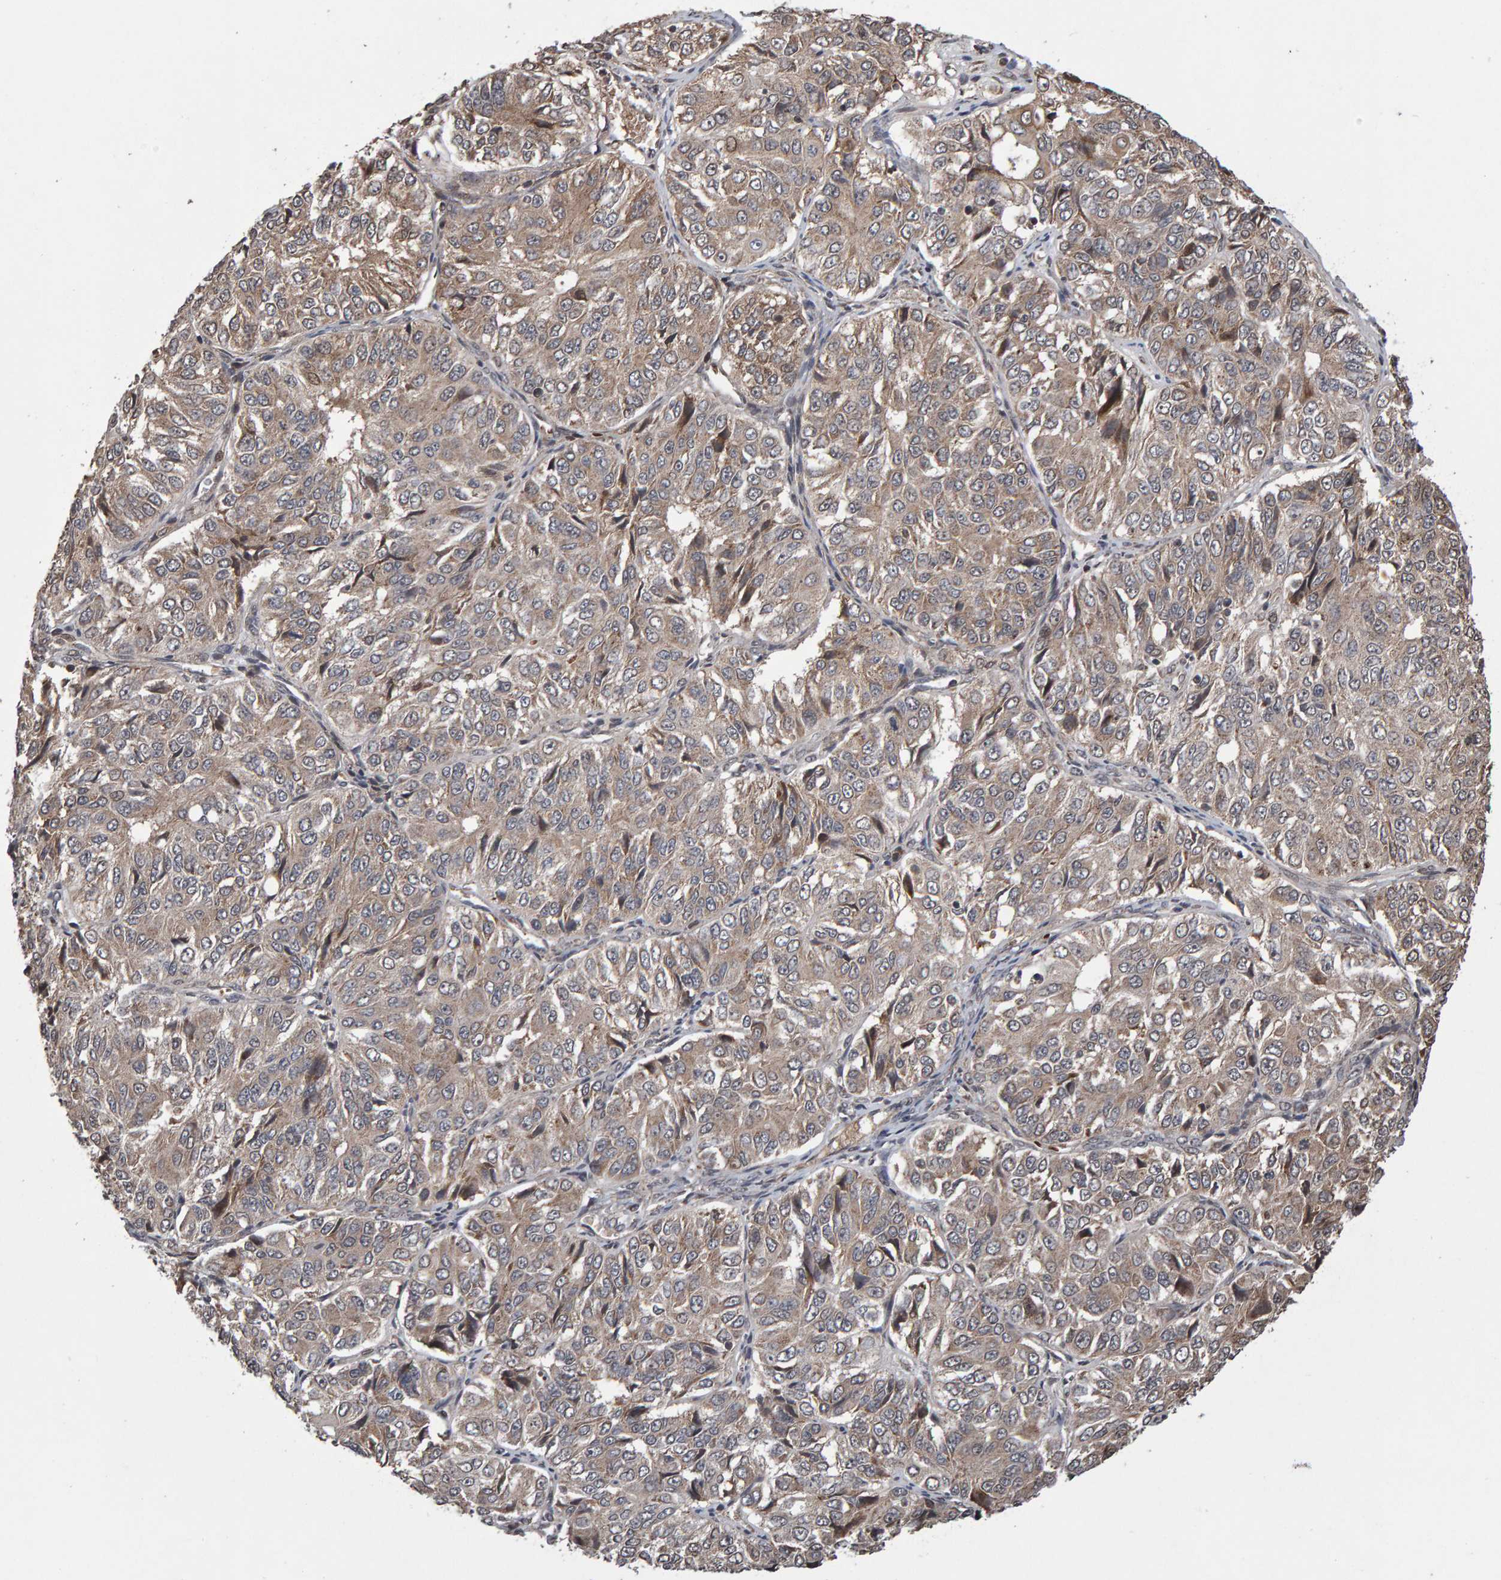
{"staining": {"intensity": "weak", "quantity": ">75%", "location": "cytoplasmic/membranous"}, "tissue": "ovarian cancer", "cell_type": "Tumor cells", "image_type": "cancer", "snomed": [{"axis": "morphology", "description": "Carcinoma, endometroid"}, {"axis": "topography", "description": "Ovary"}], "caption": "A brown stain shows weak cytoplasmic/membranous staining of a protein in ovarian cancer (endometroid carcinoma) tumor cells. Using DAB (brown) and hematoxylin (blue) stains, captured at high magnification using brightfield microscopy.", "gene": "PECR", "patient": {"sex": "female", "age": 51}}